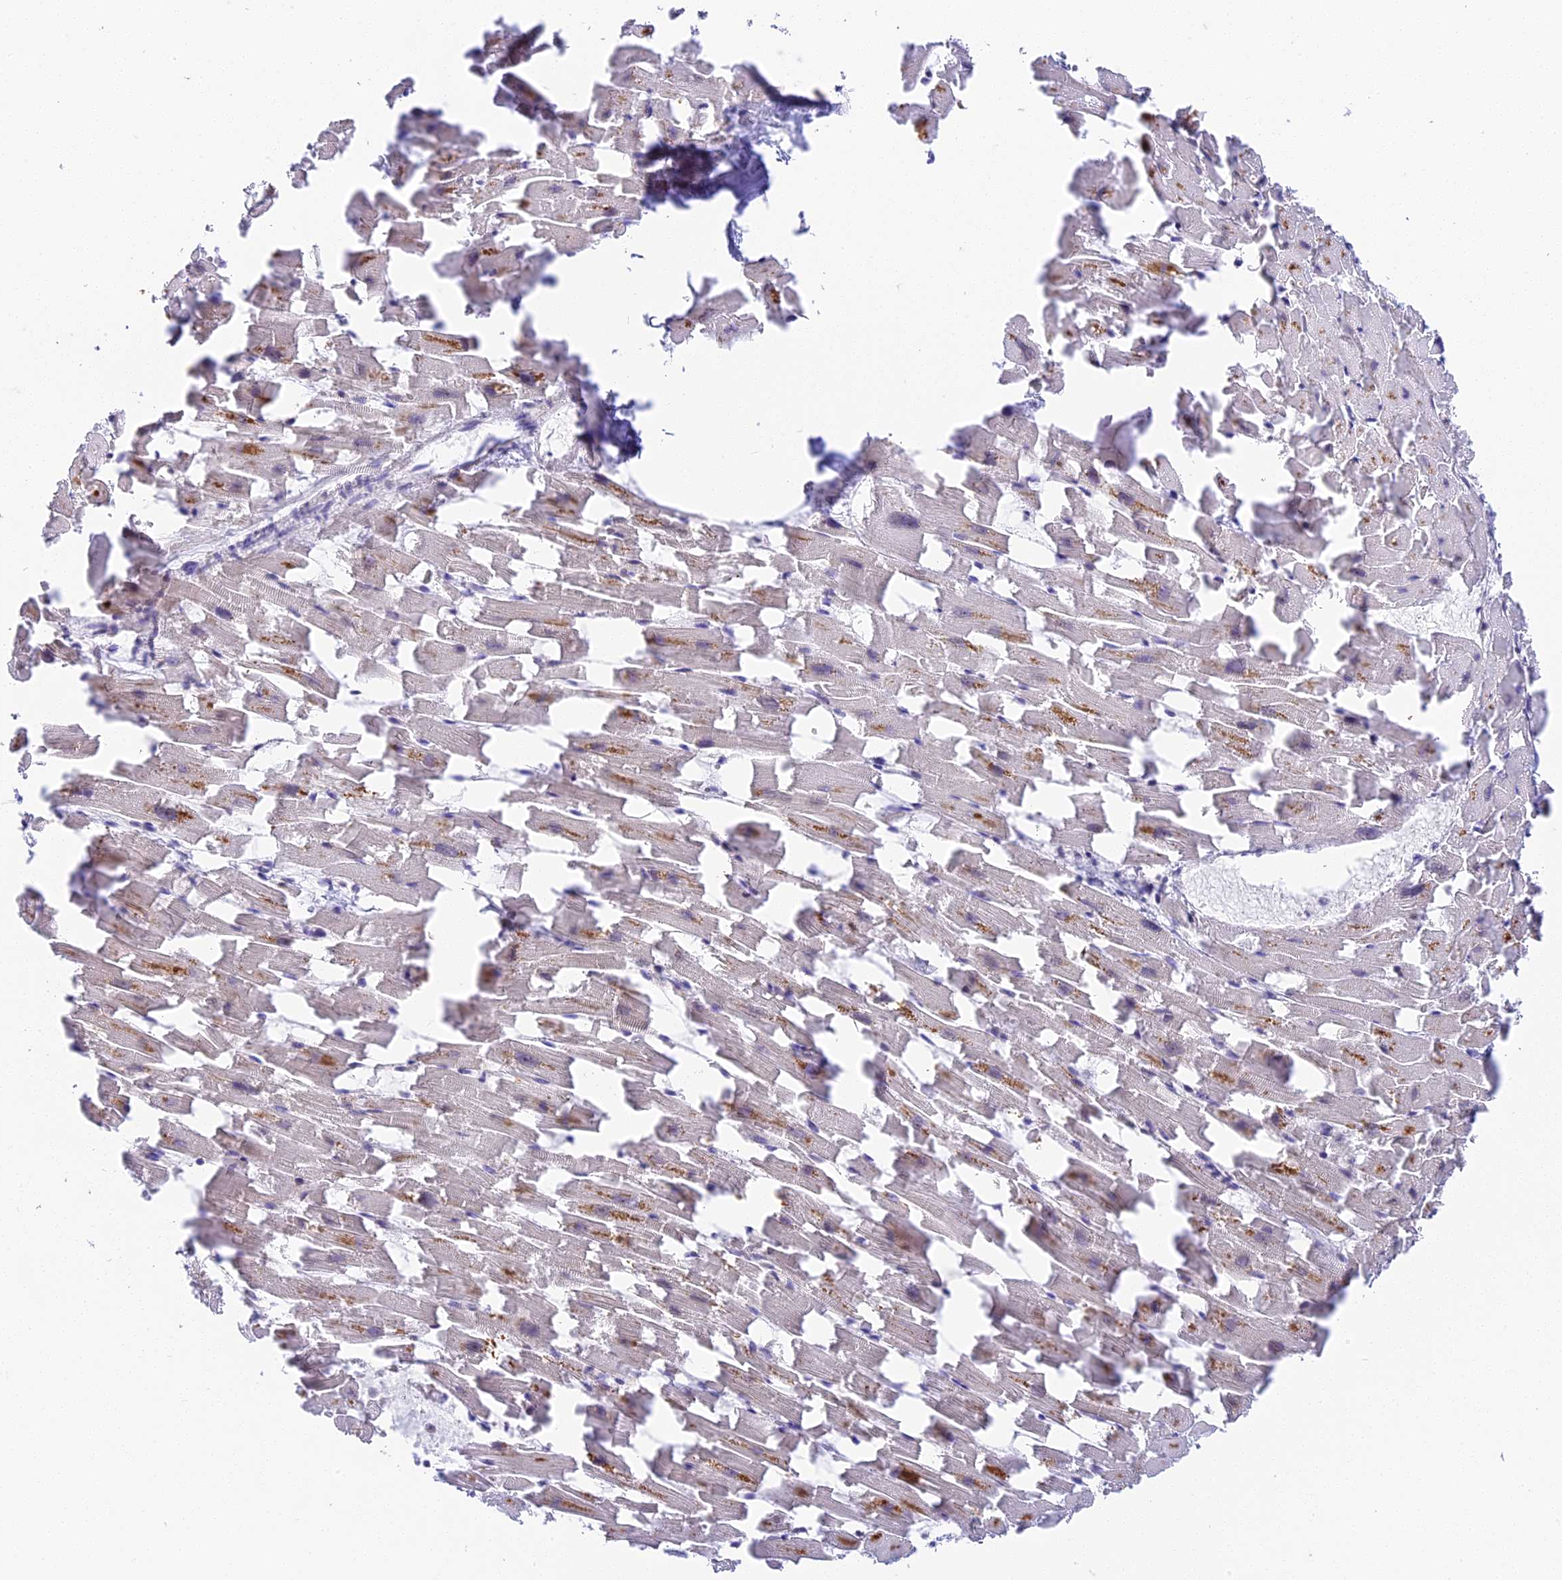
{"staining": {"intensity": "moderate", "quantity": "<25%", "location": "cytoplasmic/membranous,nuclear"}, "tissue": "heart muscle", "cell_type": "Cardiomyocytes", "image_type": "normal", "snomed": [{"axis": "morphology", "description": "Normal tissue, NOS"}, {"axis": "topography", "description": "Heart"}], "caption": "Brown immunohistochemical staining in unremarkable heart muscle displays moderate cytoplasmic/membranous,nuclear expression in about <25% of cardiomyocytes.", "gene": "HEATR5B", "patient": {"sex": "female", "age": 64}}